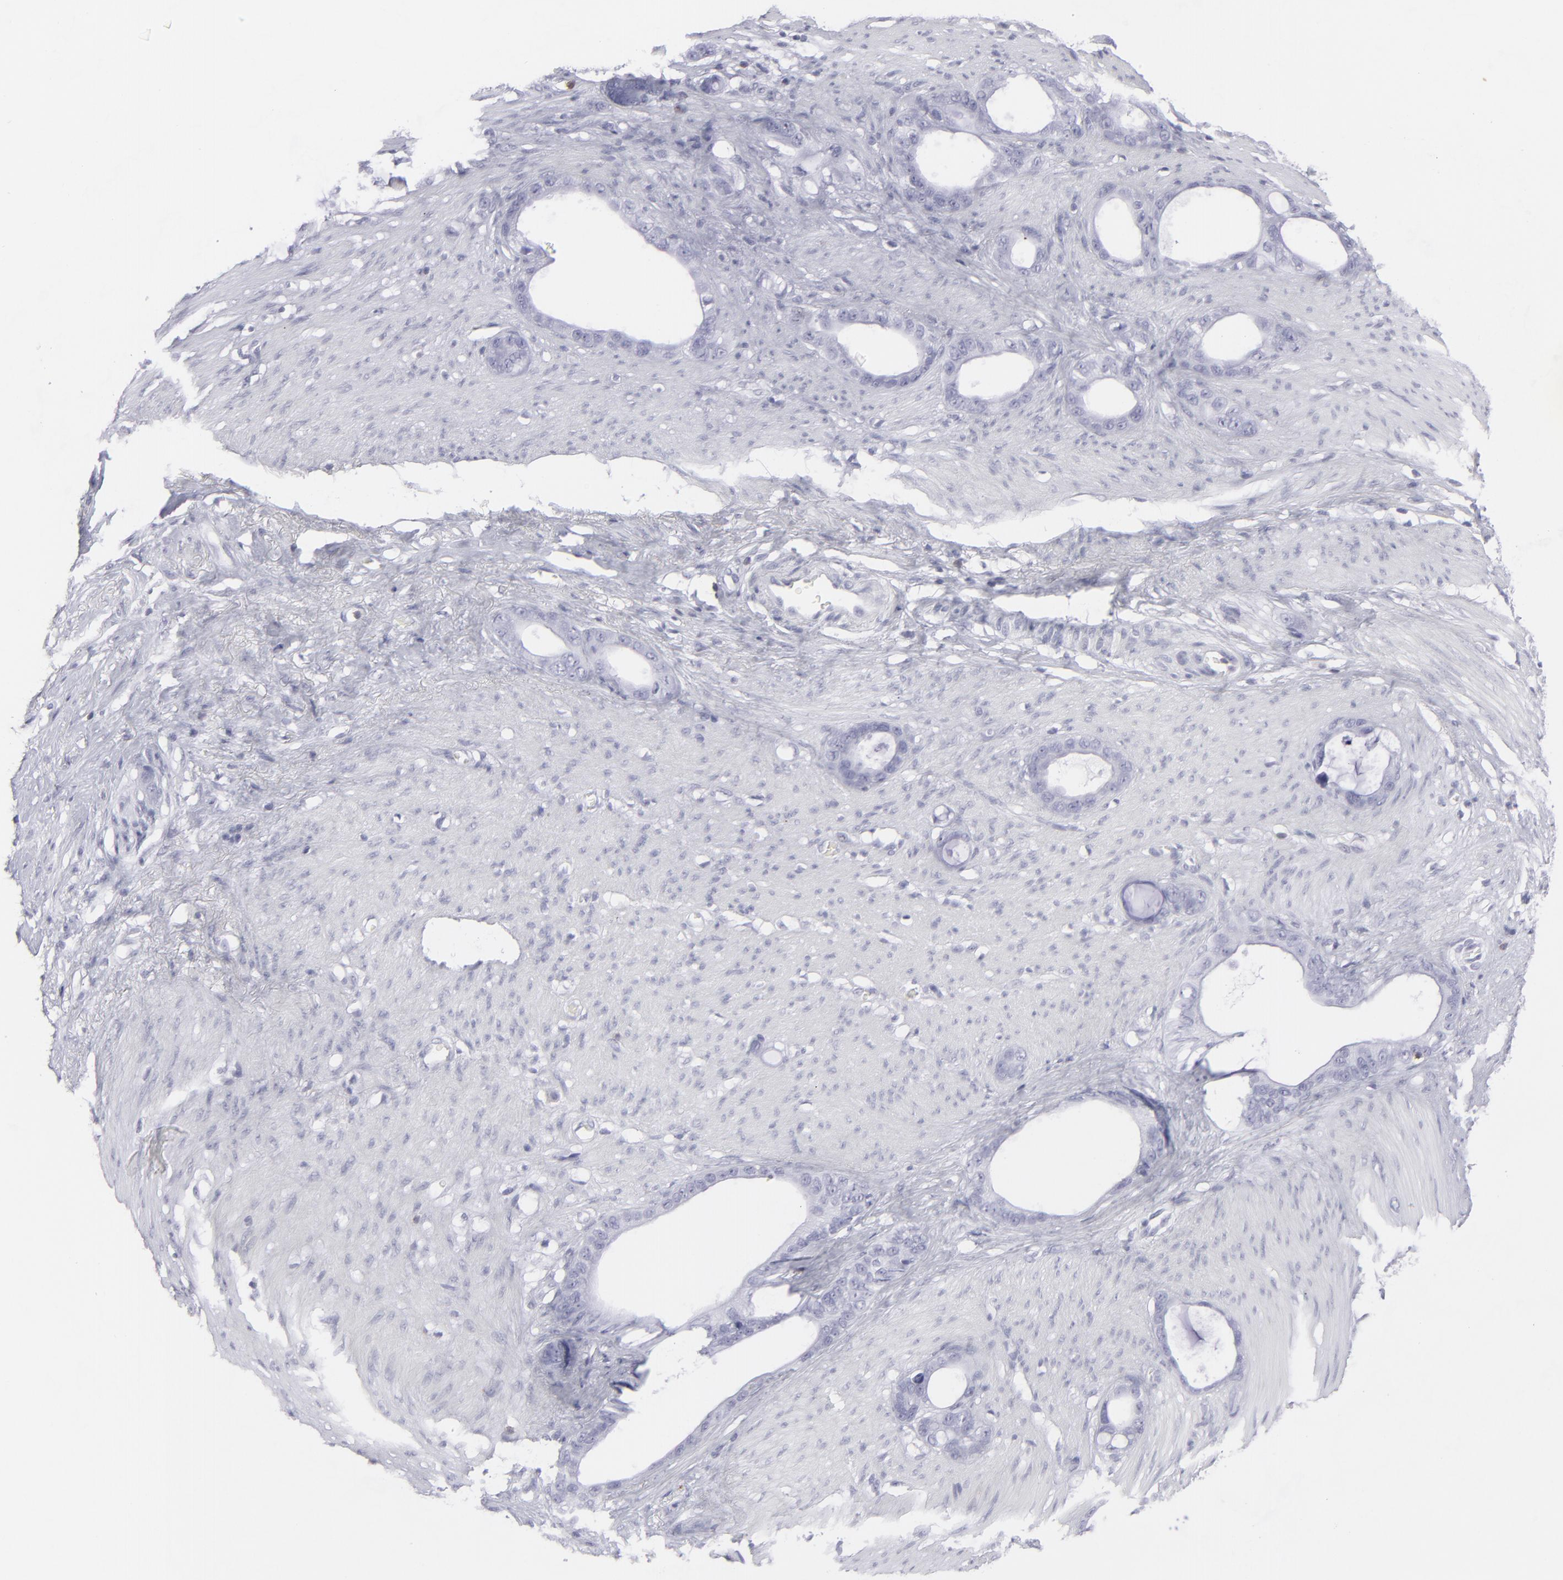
{"staining": {"intensity": "negative", "quantity": "none", "location": "none"}, "tissue": "stomach cancer", "cell_type": "Tumor cells", "image_type": "cancer", "snomed": [{"axis": "morphology", "description": "Adenocarcinoma, NOS"}, {"axis": "topography", "description": "Stomach"}], "caption": "Human adenocarcinoma (stomach) stained for a protein using immunohistochemistry (IHC) shows no positivity in tumor cells.", "gene": "CD7", "patient": {"sex": "female", "age": 75}}